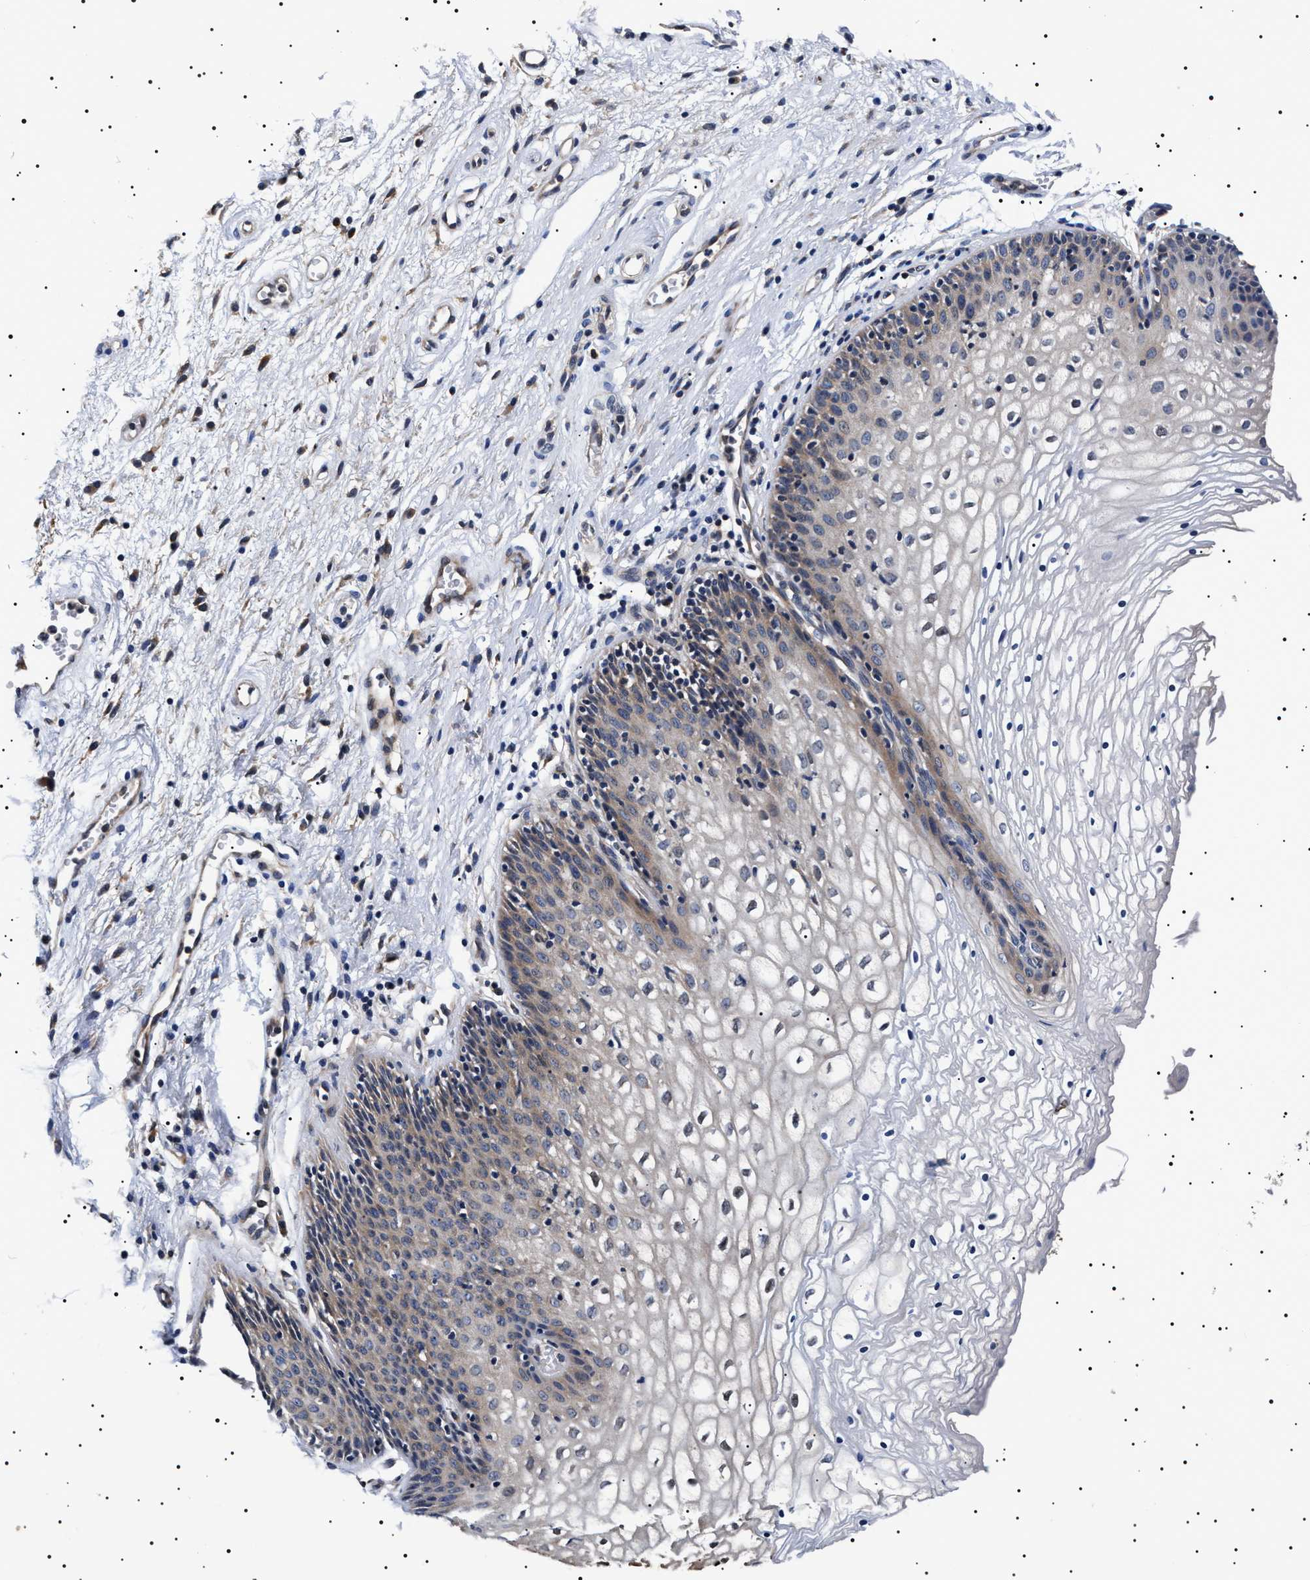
{"staining": {"intensity": "weak", "quantity": "25%-75%", "location": "cytoplasmic/membranous,nuclear"}, "tissue": "vagina", "cell_type": "Squamous epithelial cells", "image_type": "normal", "snomed": [{"axis": "morphology", "description": "Normal tissue, NOS"}, {"axis": "topography", "description": "Vagina"}], "caption": "DAB (3,3'-diaminobenzidine) immunohistochemical staining of normal human vagina reveals weak cytoplasmic/membranous,nuclear protein staining in approximately 25%-75% of squamous epithelial cells. The protein of interest is shown in brown color, while the nuclei are stained blue.", "gene": "SLC4A7", "patient": {"sex": "female", "age": 34}}